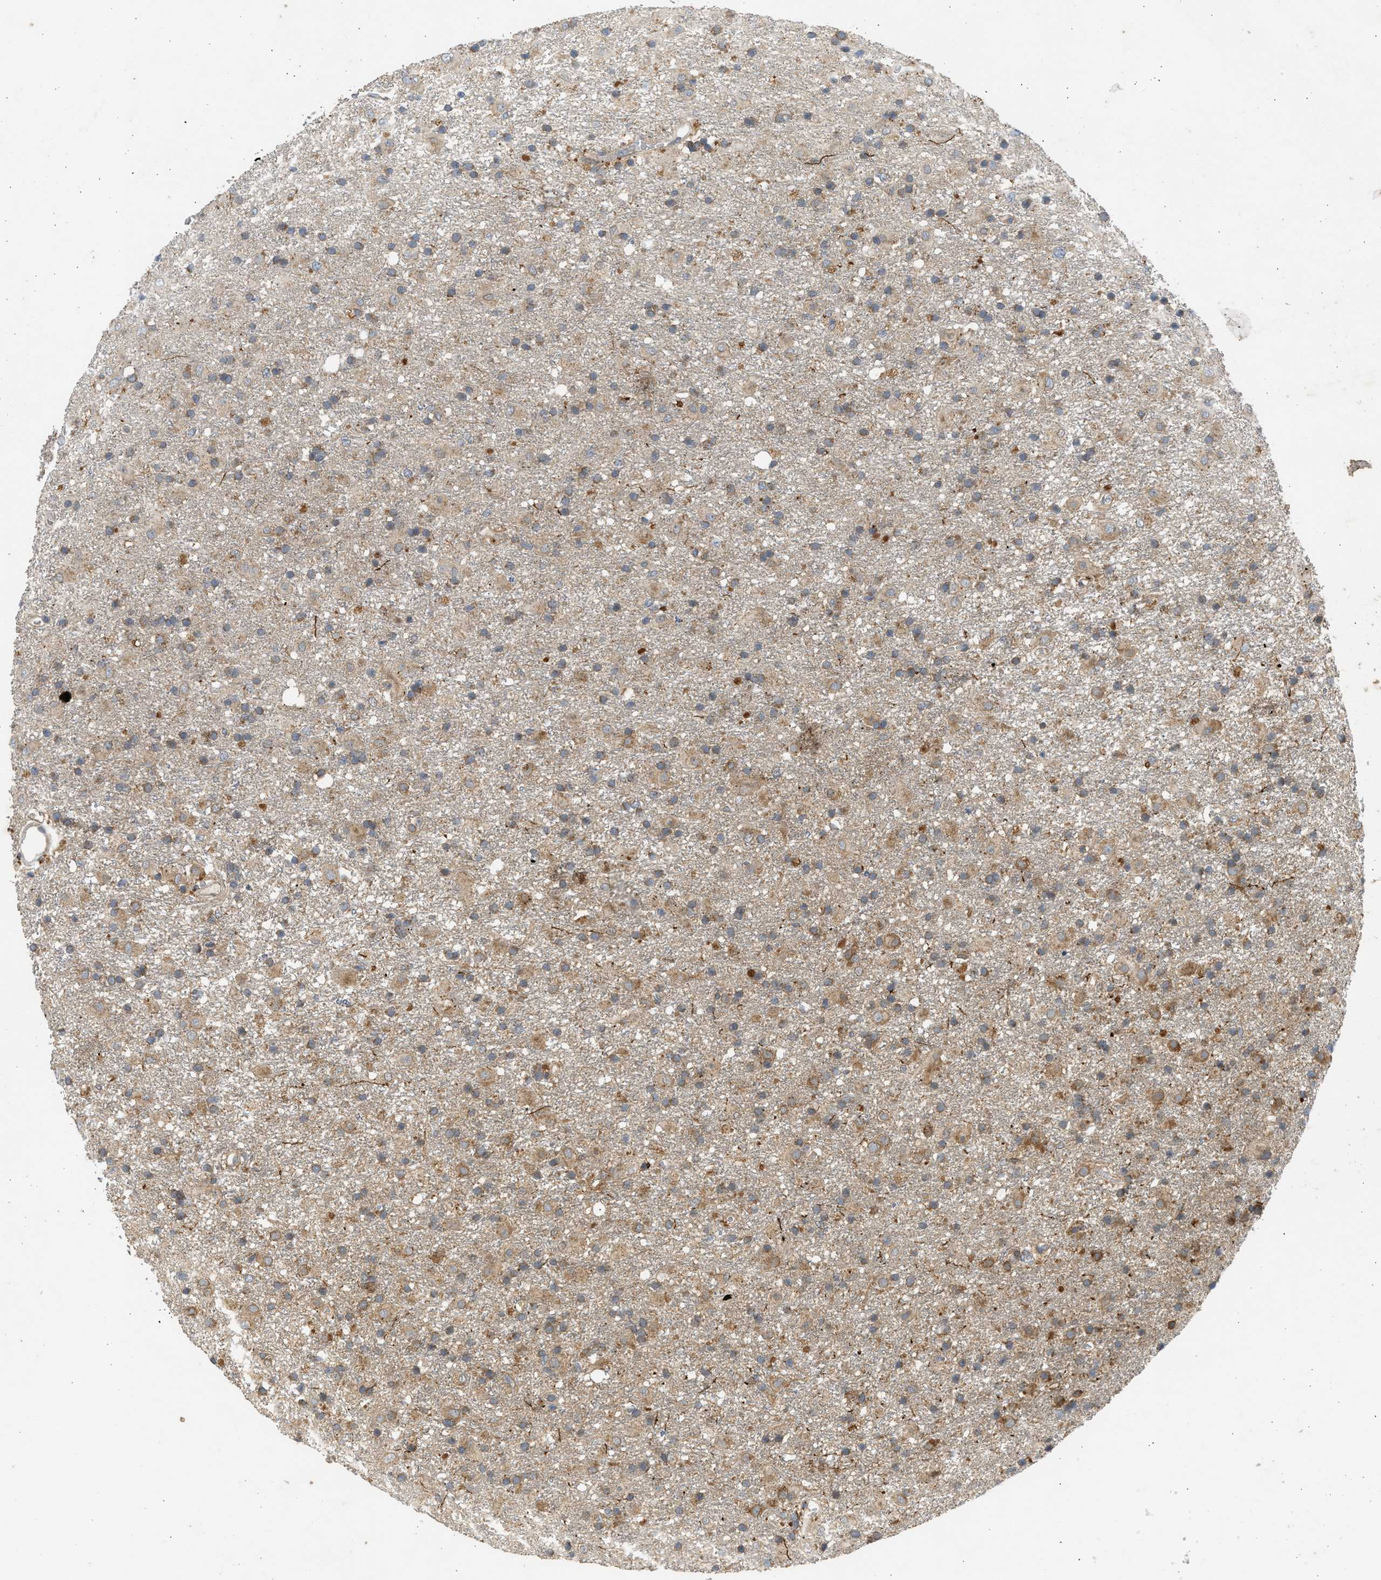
{"staining": {"intensity": "weak", "quantity": ">75%", "location": "cytoplasmic/membranous"}, "tissue": "glioma", "cell_type": "Tumor cells", "image_type": "cancer", "snomed": [{"axis": "morphology", "description": "Glioma, malignant, Low grade"}, {"axis": "topography", "description": "Brain"}], "caption": "Protein expression analysis of glioma demonstrates weak cytoplasmic/membranous expression in about >75% of tumor cells.", "gene": "CYP1A1", "patient": {"sex": "male", "age": 65}}